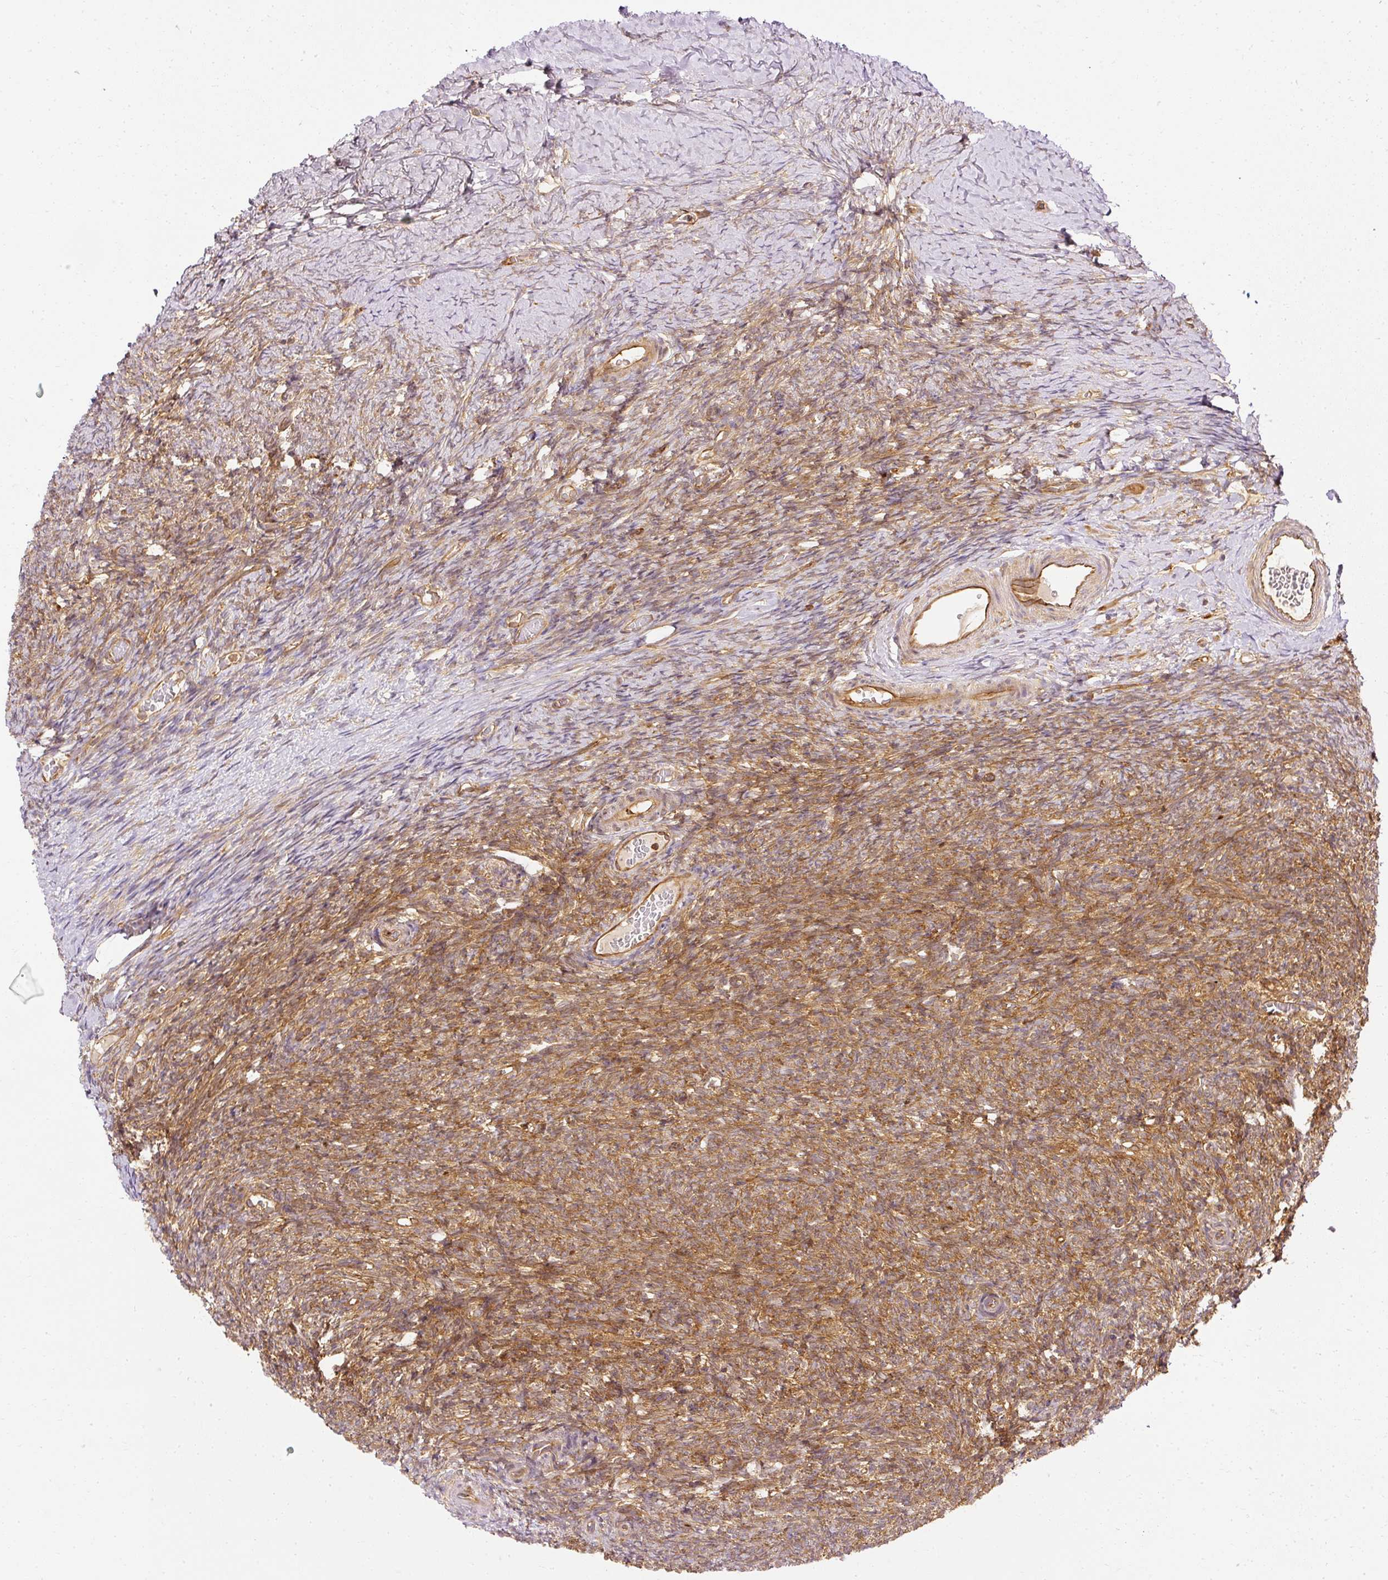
{"staining": {"intensity": "strong", "quantity": ">75%", "location": "cytoplasmic/membranous"}, "tissue": "ovary", "cell_type": "Follicle cells", "image_type": "normal", "snomed": [{"axis": "morphology", "description": "Normal tissue, NOS"}, {"axis": "topography", "description": "Ovary"}], "caption": "Brown immunohistochemical staining in normal human ovary reveals strong cytoplasmic/membranous expression in approximately >75% of follicle cells.", "gene": "ARMH3", "patient": {"sex": "female", "age": 39}}